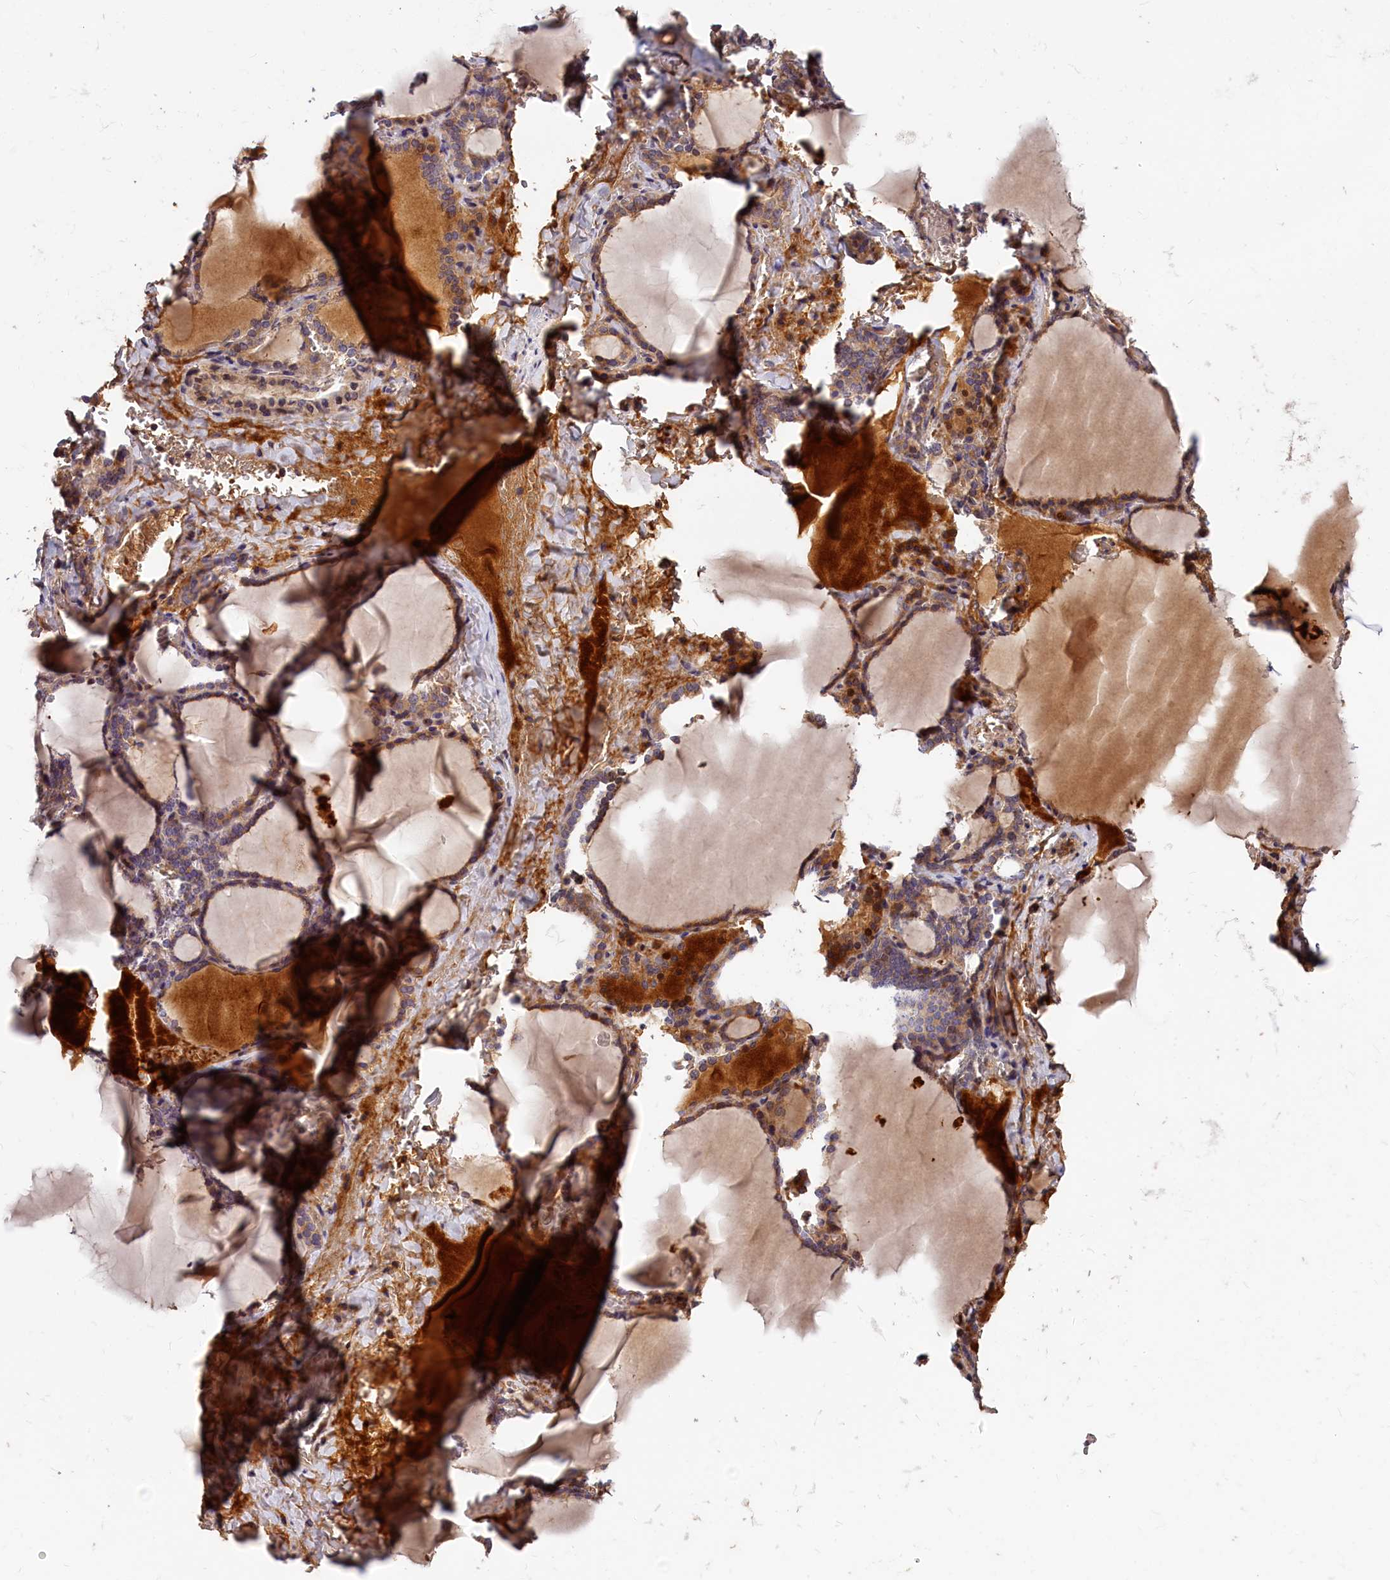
{"staining": {"intensity": "moderate", "quantity": ">75%", "location": "cytoplasmic/membranous"}, "tissue": "thyroid gland", "cell_type": "Glandular cells", "image_type": "normal", "snomed": [{"axis": "morphology", "description": "Normal tissue, NOS"}, {"axis": "topography", "description": "Thyroid gland"}], "caption": "DAB (3,3'-diaminobenzidine) immunohistochemical staining of unremarkable human thyroid gland exhibits moderate cytoplasmic/membranous protein staining in about >75% of glandular cells. The staining was performed using DAB (3,3'-diaminobenzidine) to visualize the protein expression in brown, while the nuclei were stained in blue with hematoxylin (Magnification: 20x).", "gene": "ITIH1", "patient": {"sex": "female", "age": 39}}